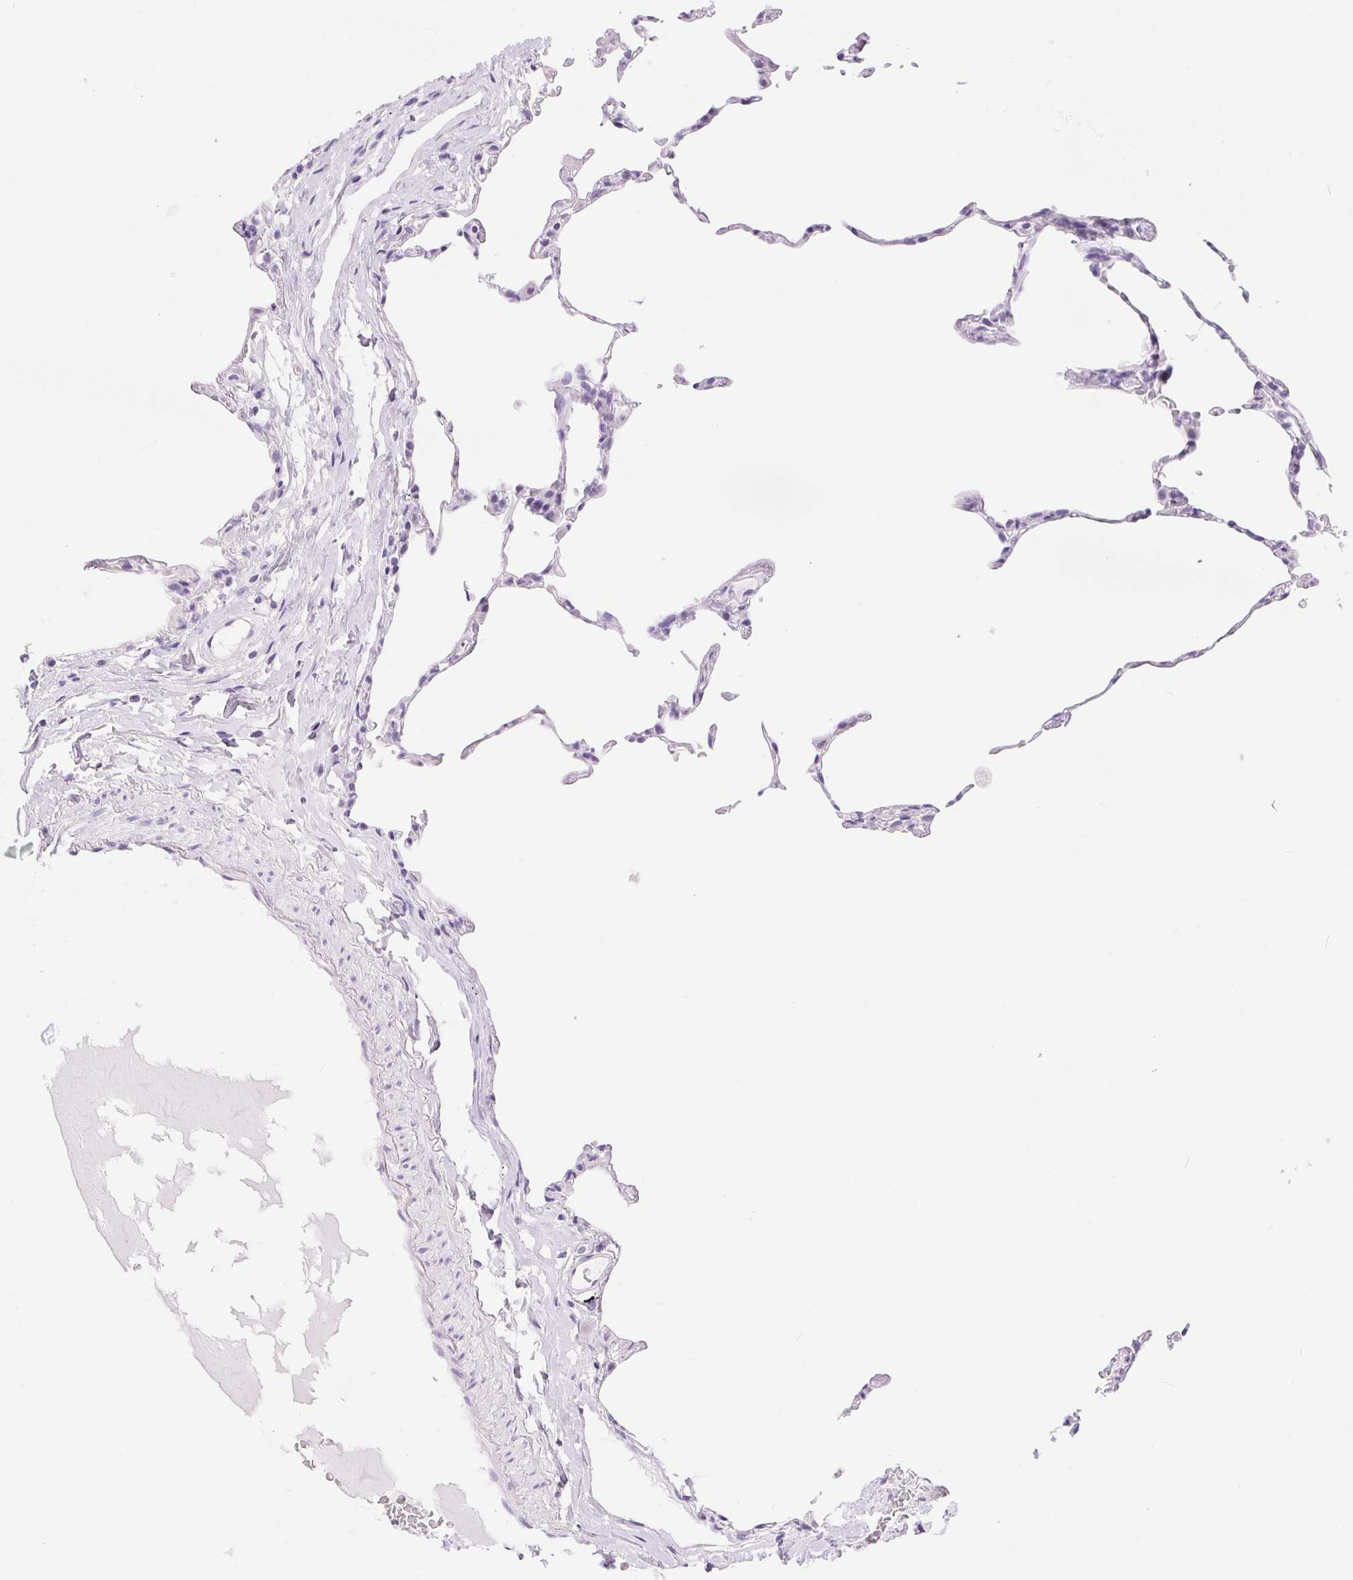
{"staining": {"intensity": "negative", "quantity": "none", "location": "none"}, "tissue": "lung", "cell_type": "Alveolar cells", "image_type": "normal", "snomed": [{"axis": "morphology", "description": "Normal tissue, NOS"}, {"axis": "topography", "description": "Lung"}], "caption": "DAB (3,3'-diaminobenzidine) immunohistochemical staining of benign human lung demonstrates no significant staining in alveolar cells. Brightfield microscopy of IHC stained with DAB (brown) and hematoxylin (blue), captured at high magnification.", "gene": "XDH", "patient": {"sex": "female", "age": 57}}